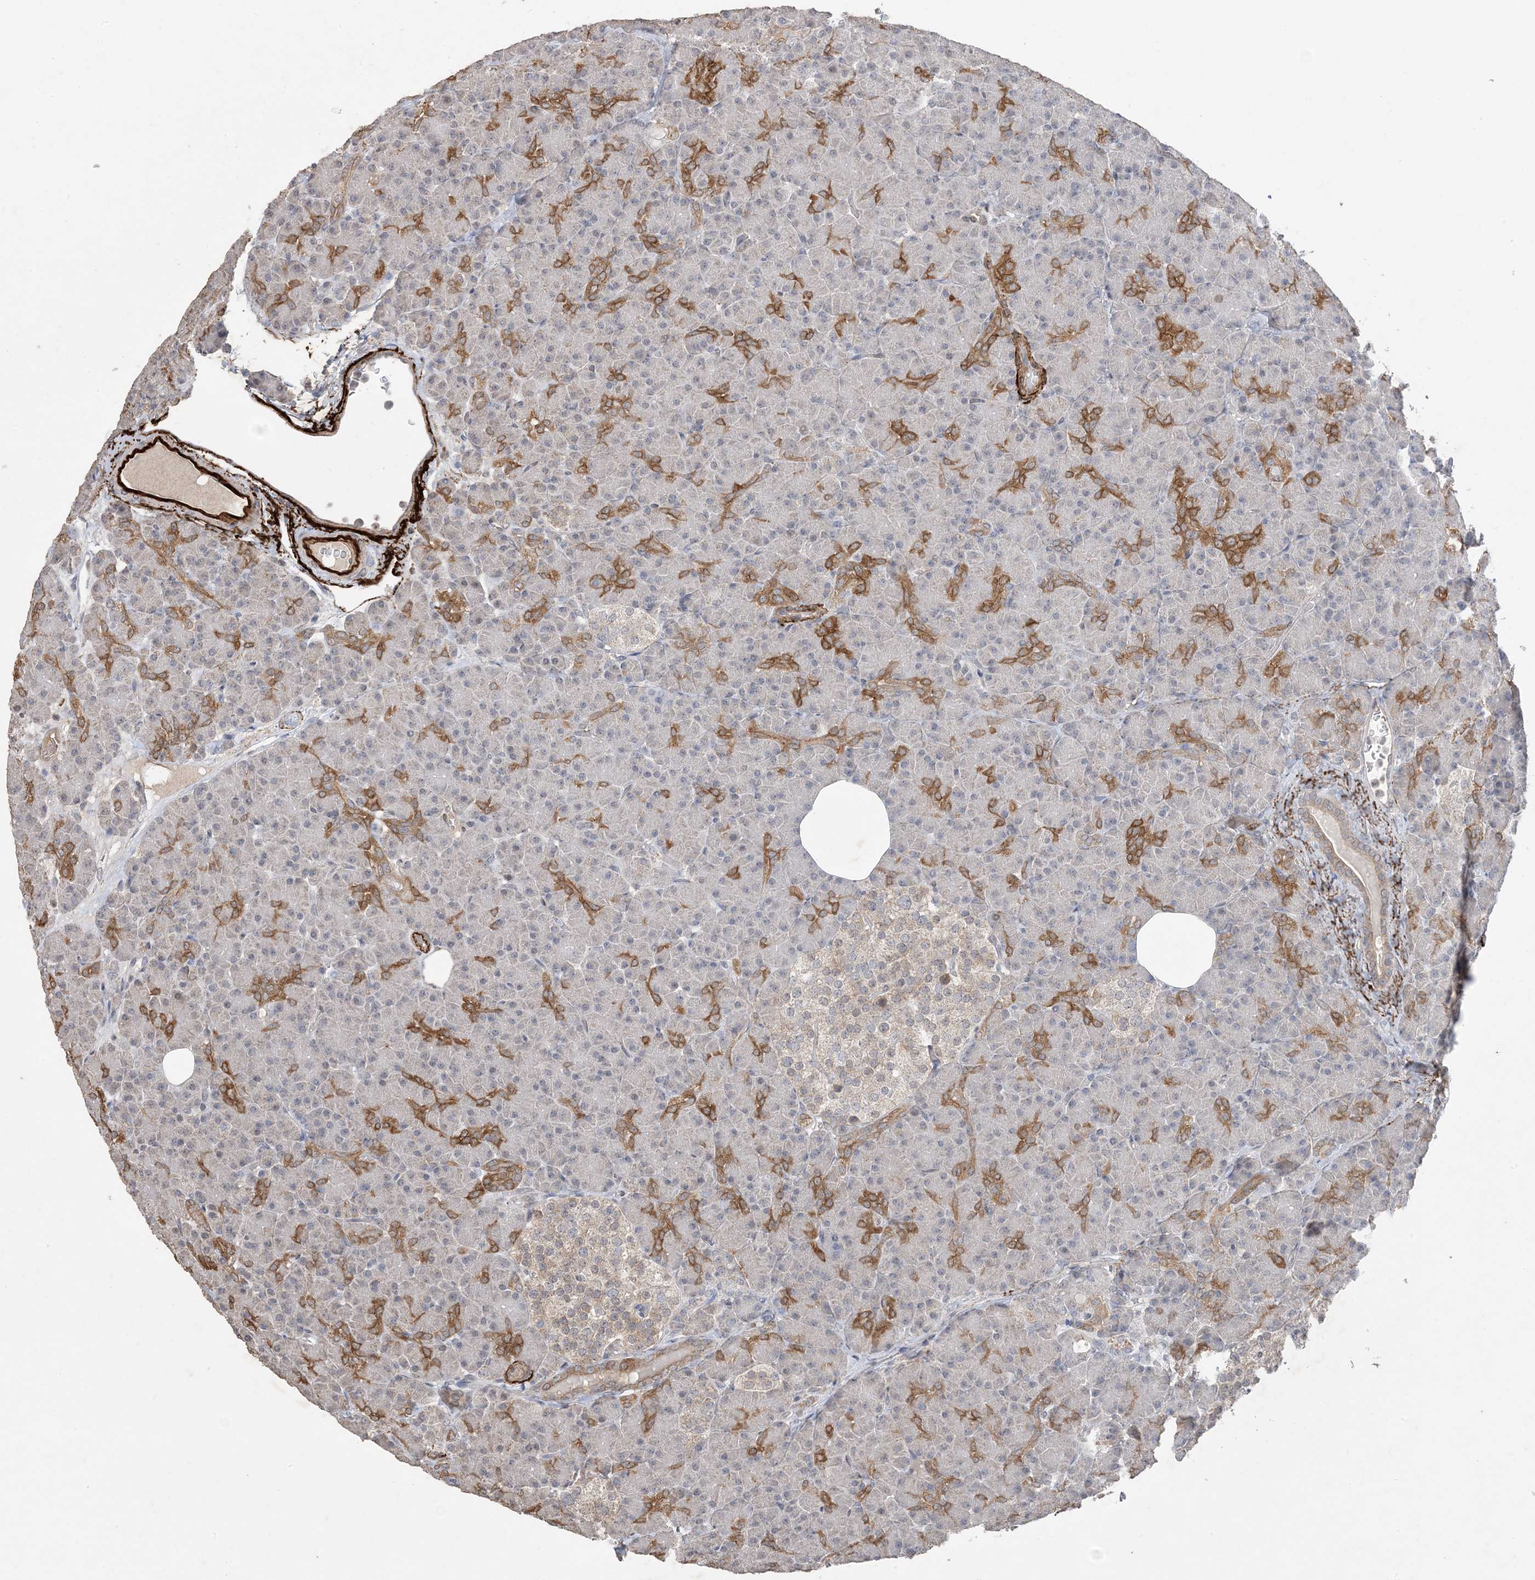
{"staining": {"intensity": "moderate", "quantity": "25%-75%", "location": "cytoplasmic/membranous"}, "tissue": "pancreas", "cell_type": "Exocrine glandular cells", "image_type": "normal", "snomed": [{"axis": "morphology", "description": "Normal tissue, NOS"}, {"axis": "topography", "description": "Pancreas"}], "caption": "The micrograph reveals staining of benign pancreas, revealing moderate cytoplasmic/membranous protein staining (brown color) within exocrine glandular cells. (brown staining indicates protein expression, while blue staining denotes nuclei).", "gene": "XRN1", "patient": {"sex": "female", "age": 43}}